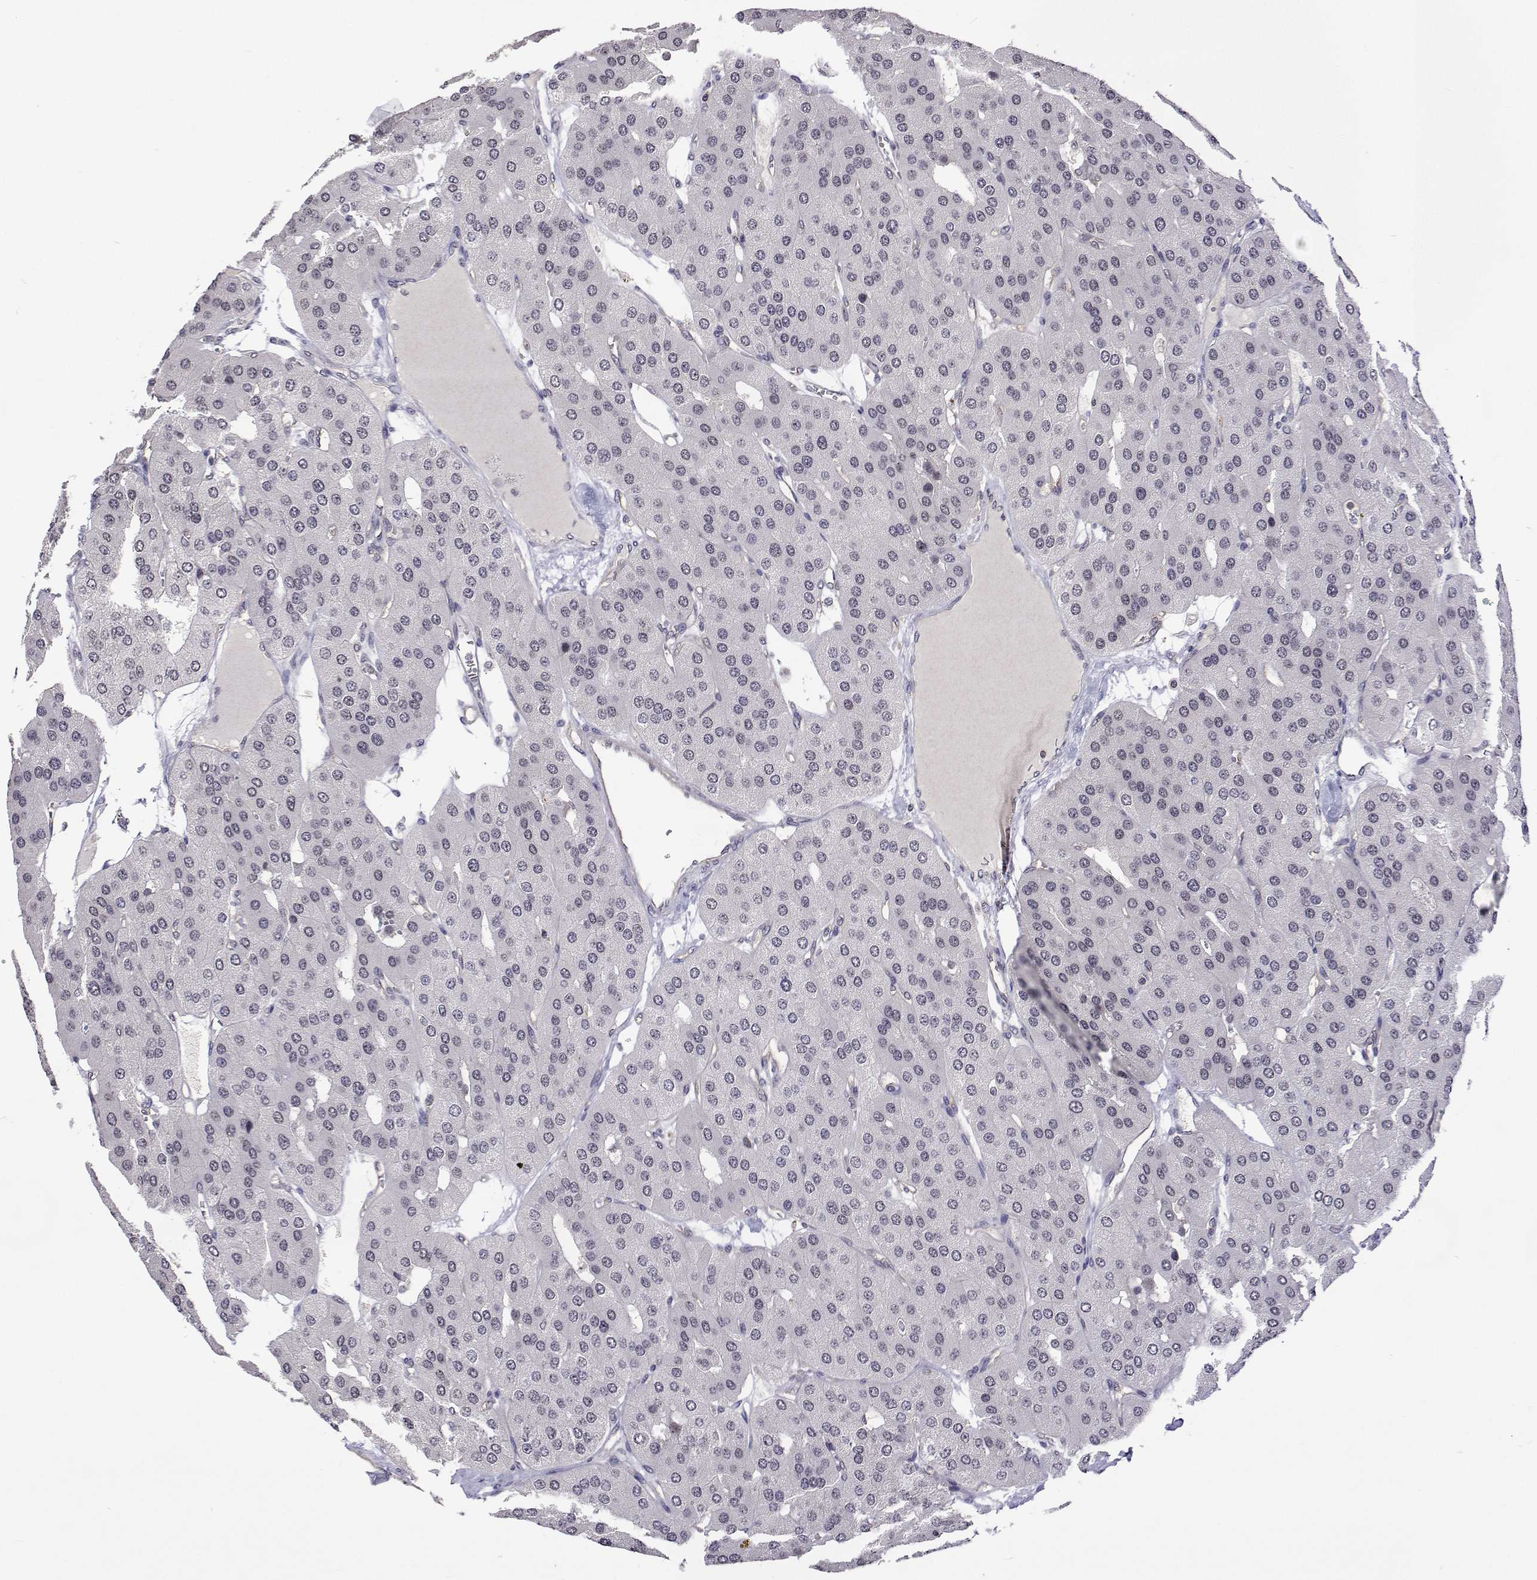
{"staining": {"intensity": "negative", "quantity": "none", "location": "none"}, "tissue": "parathyroid gland", "cell_type": "Glandular cells", "image_type": "normal", "snomed": [{"axis": "morphology", "description": "Normal tissue, NOS"}, {"axis": "morphology", "description": "Adenoma, NOS"}, {"axis": "topography", "description": "Parathyroid gland"}], "caption": "High magnification brightfield microscopy of normal parathyroid gland stained with DAB (3,3'-diaminobenzidine) (brown) and counterstained with hematoxylin (blue): glandular cells show no significant positivity. The staining is performed using DAB brown chromogen with nuclei counter-stained in using hematoxylin.", "gene": "NHP2", "patient": {"sex": "female", "age": 86}}